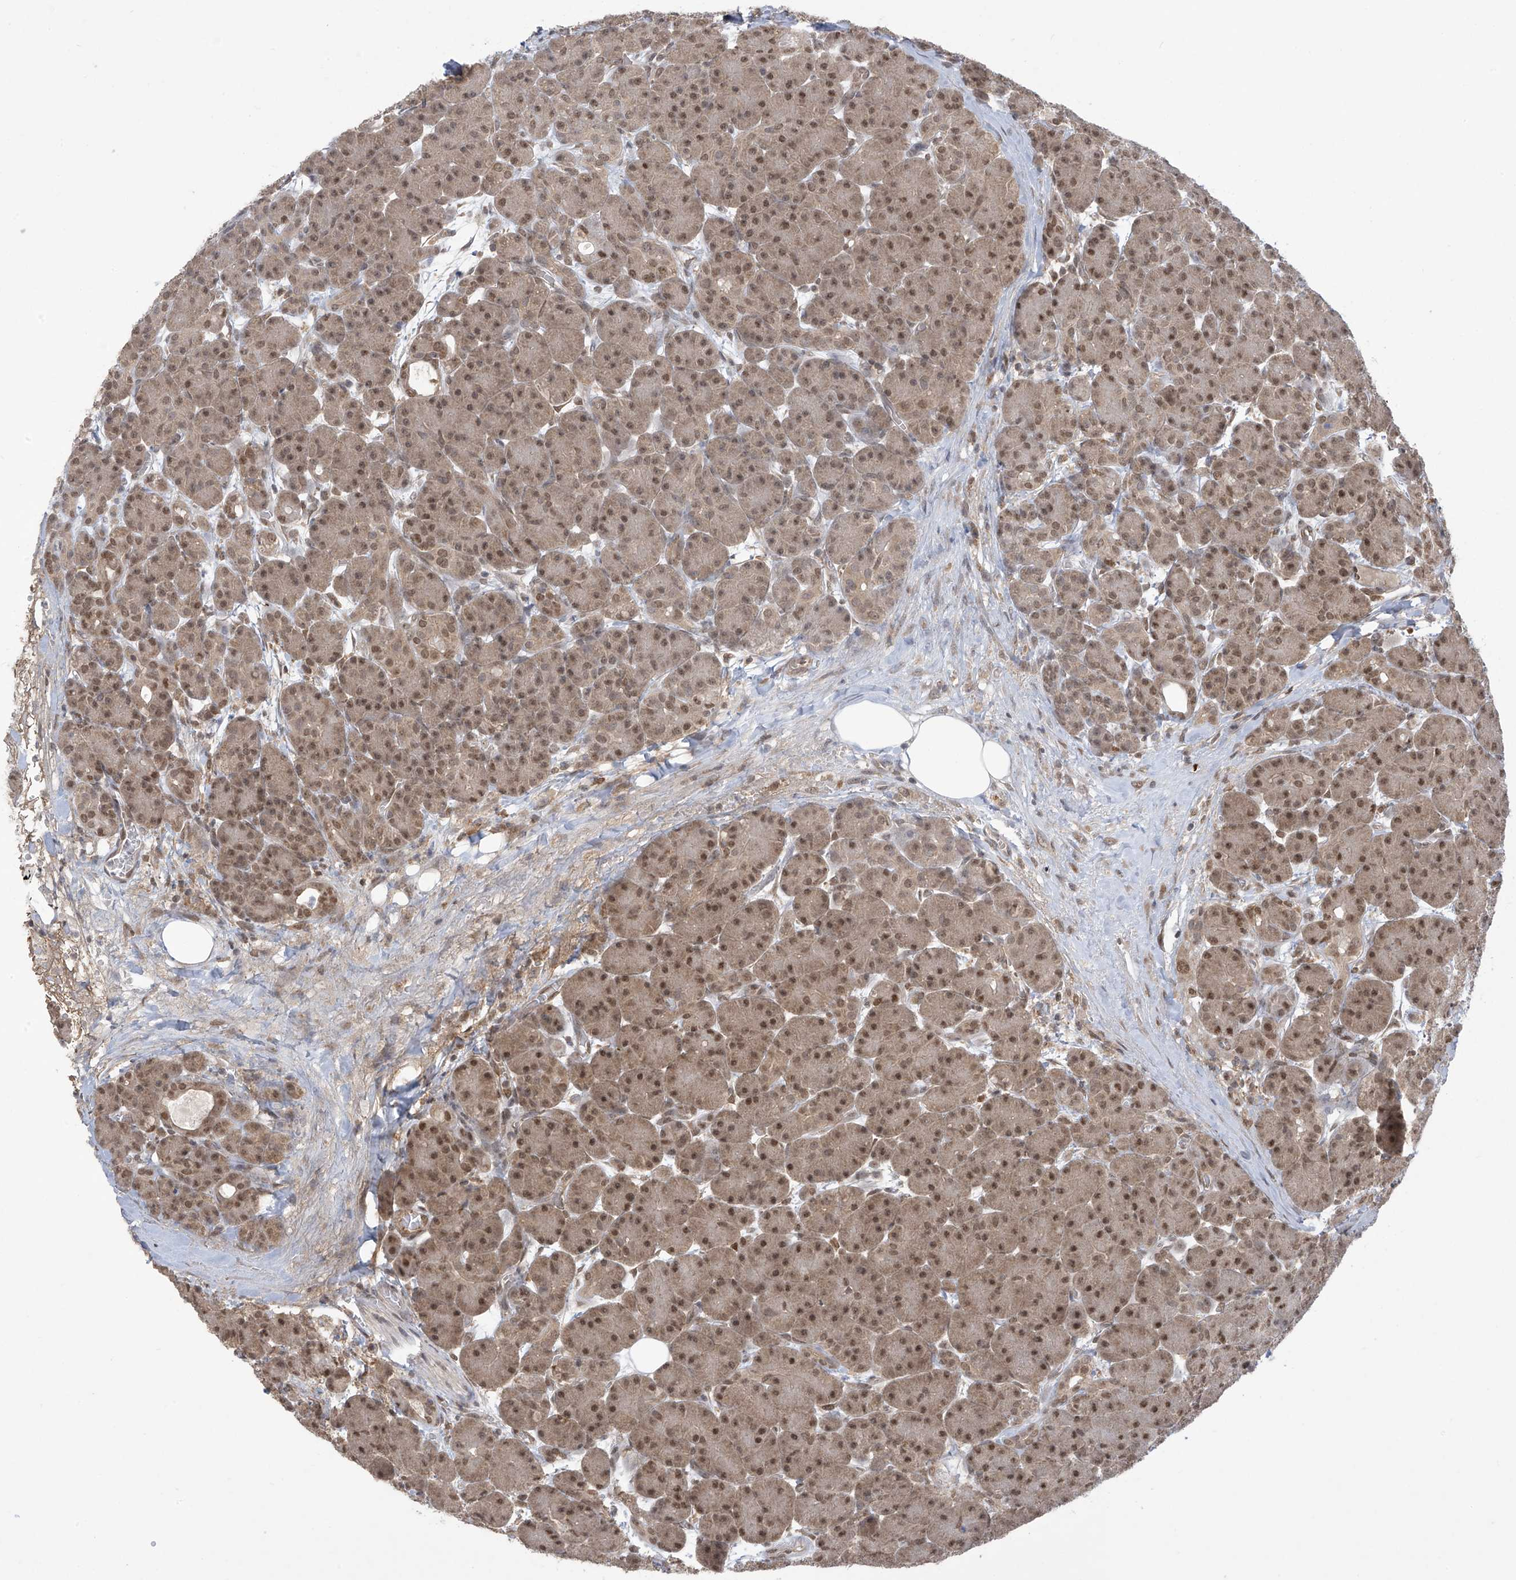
{"staining": {"intensity": "moderate", "quantity": ">75%", "location": "nuclear"}, "tissue": "pancreas", "cell_type": "Exocrine glandular cells", "image_type": "normal", "snomed": [{"axis": "morphology", "description": "Normal tissue, NOS"}, {"axis": "topography", "description": "Pancreas"}], "caption": "Approximately >75% of exocrine glandular cells in unremarkable human pancreas exhibit moderate nuclear protein expression as visualized by brown immunohistochemical staining.", "gene": "LCOR", "patient": {"sex": "male", "age": 63}}